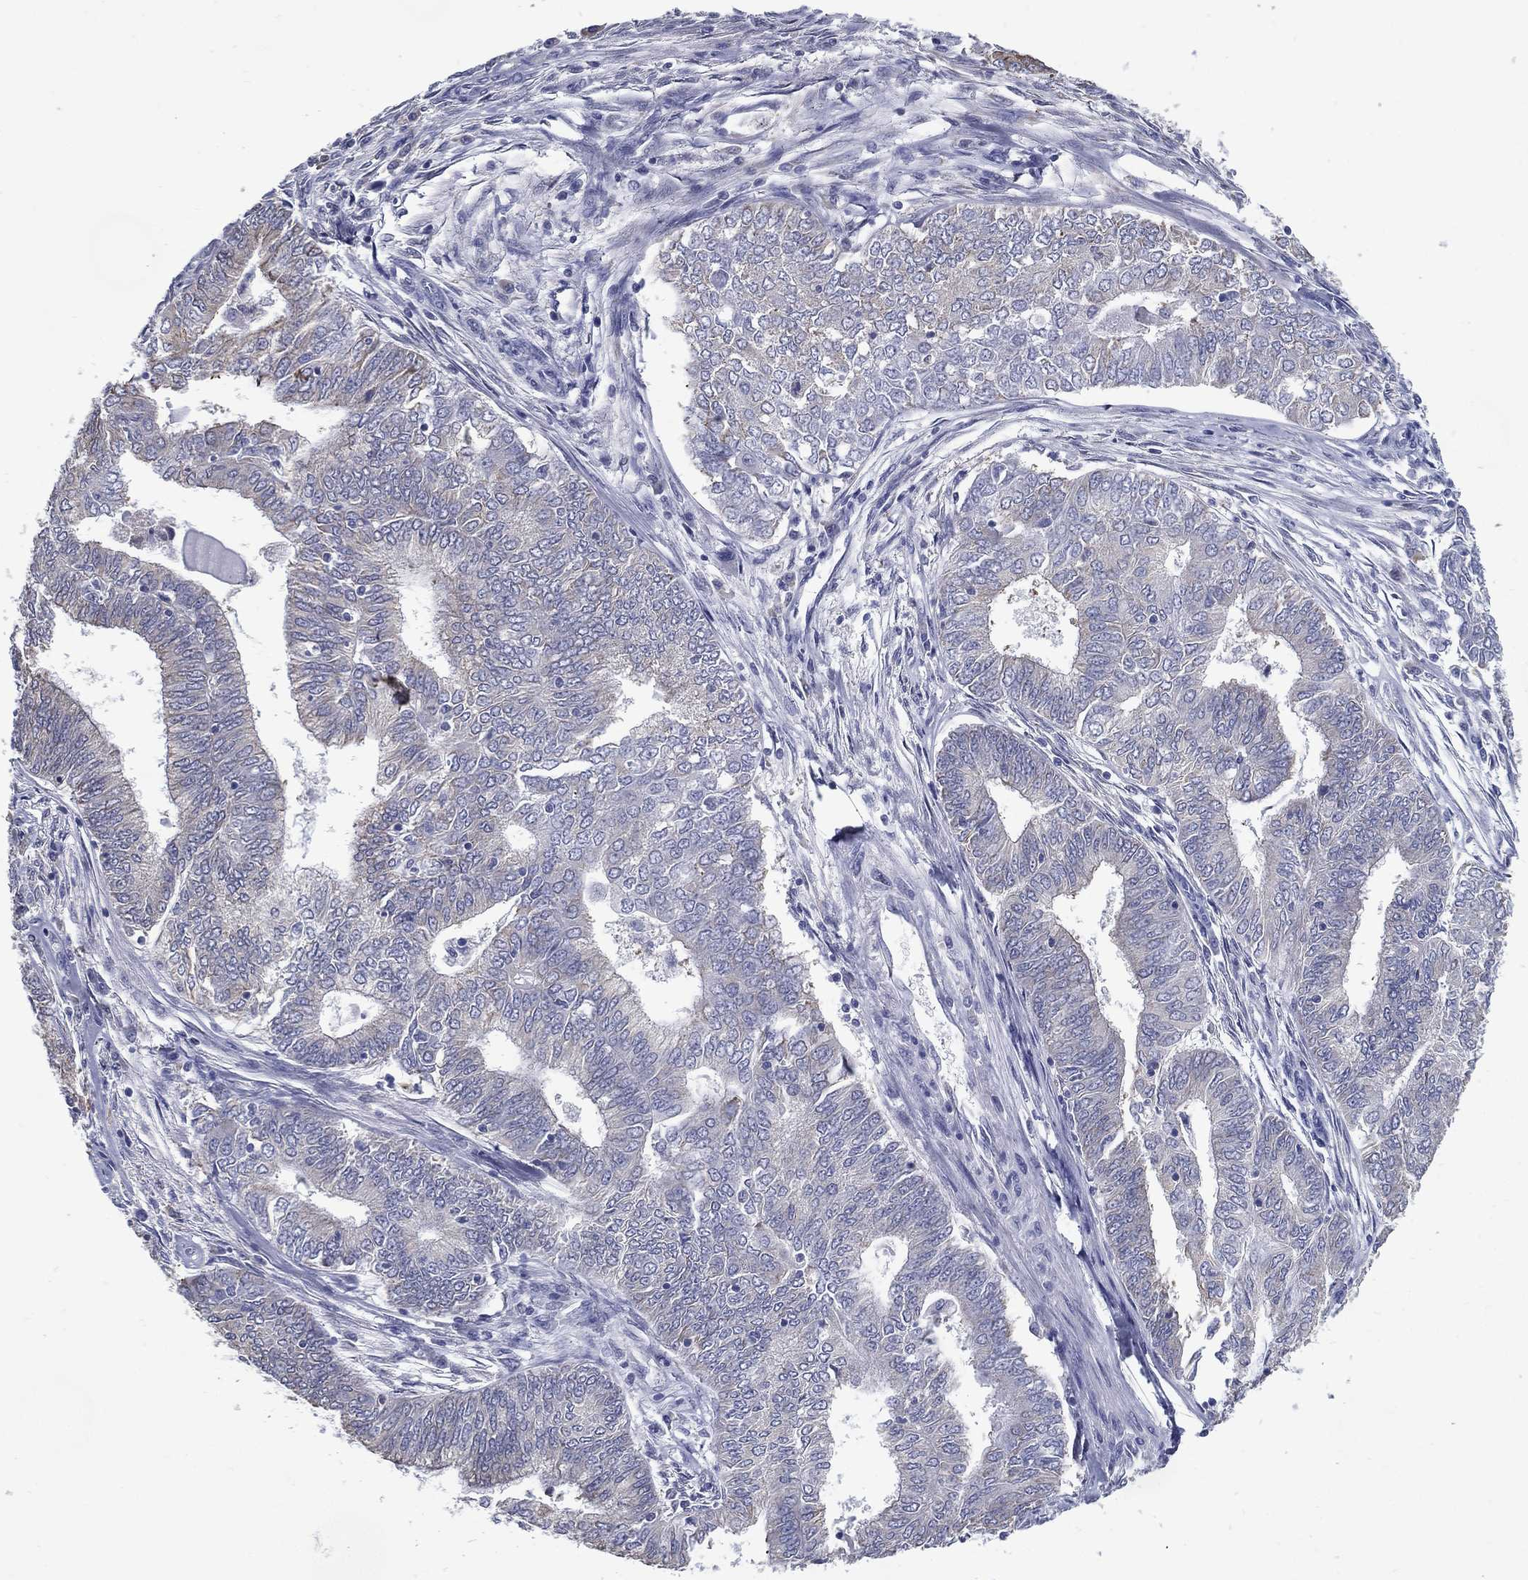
{"staining": {"intensity": "negative", "quantity": "none", "location": "none"}, "tissue": "endometrial cancer", "cell_type": "Tumor cells", "image_type": "cancer", "snomed": [{"axis": "morphology", "description": "Adenocarcinoma, NOS"}, {"axis": "topography", "description": "Endometrium"}], "caption": "Immunohistochemistry micrograph of endometrial adenocarcinoma stained for a protein (brown), which displays no positivity in tumor cells.", "gene": "C19orf18", "patient": {"sex": "female", "age": 62}}